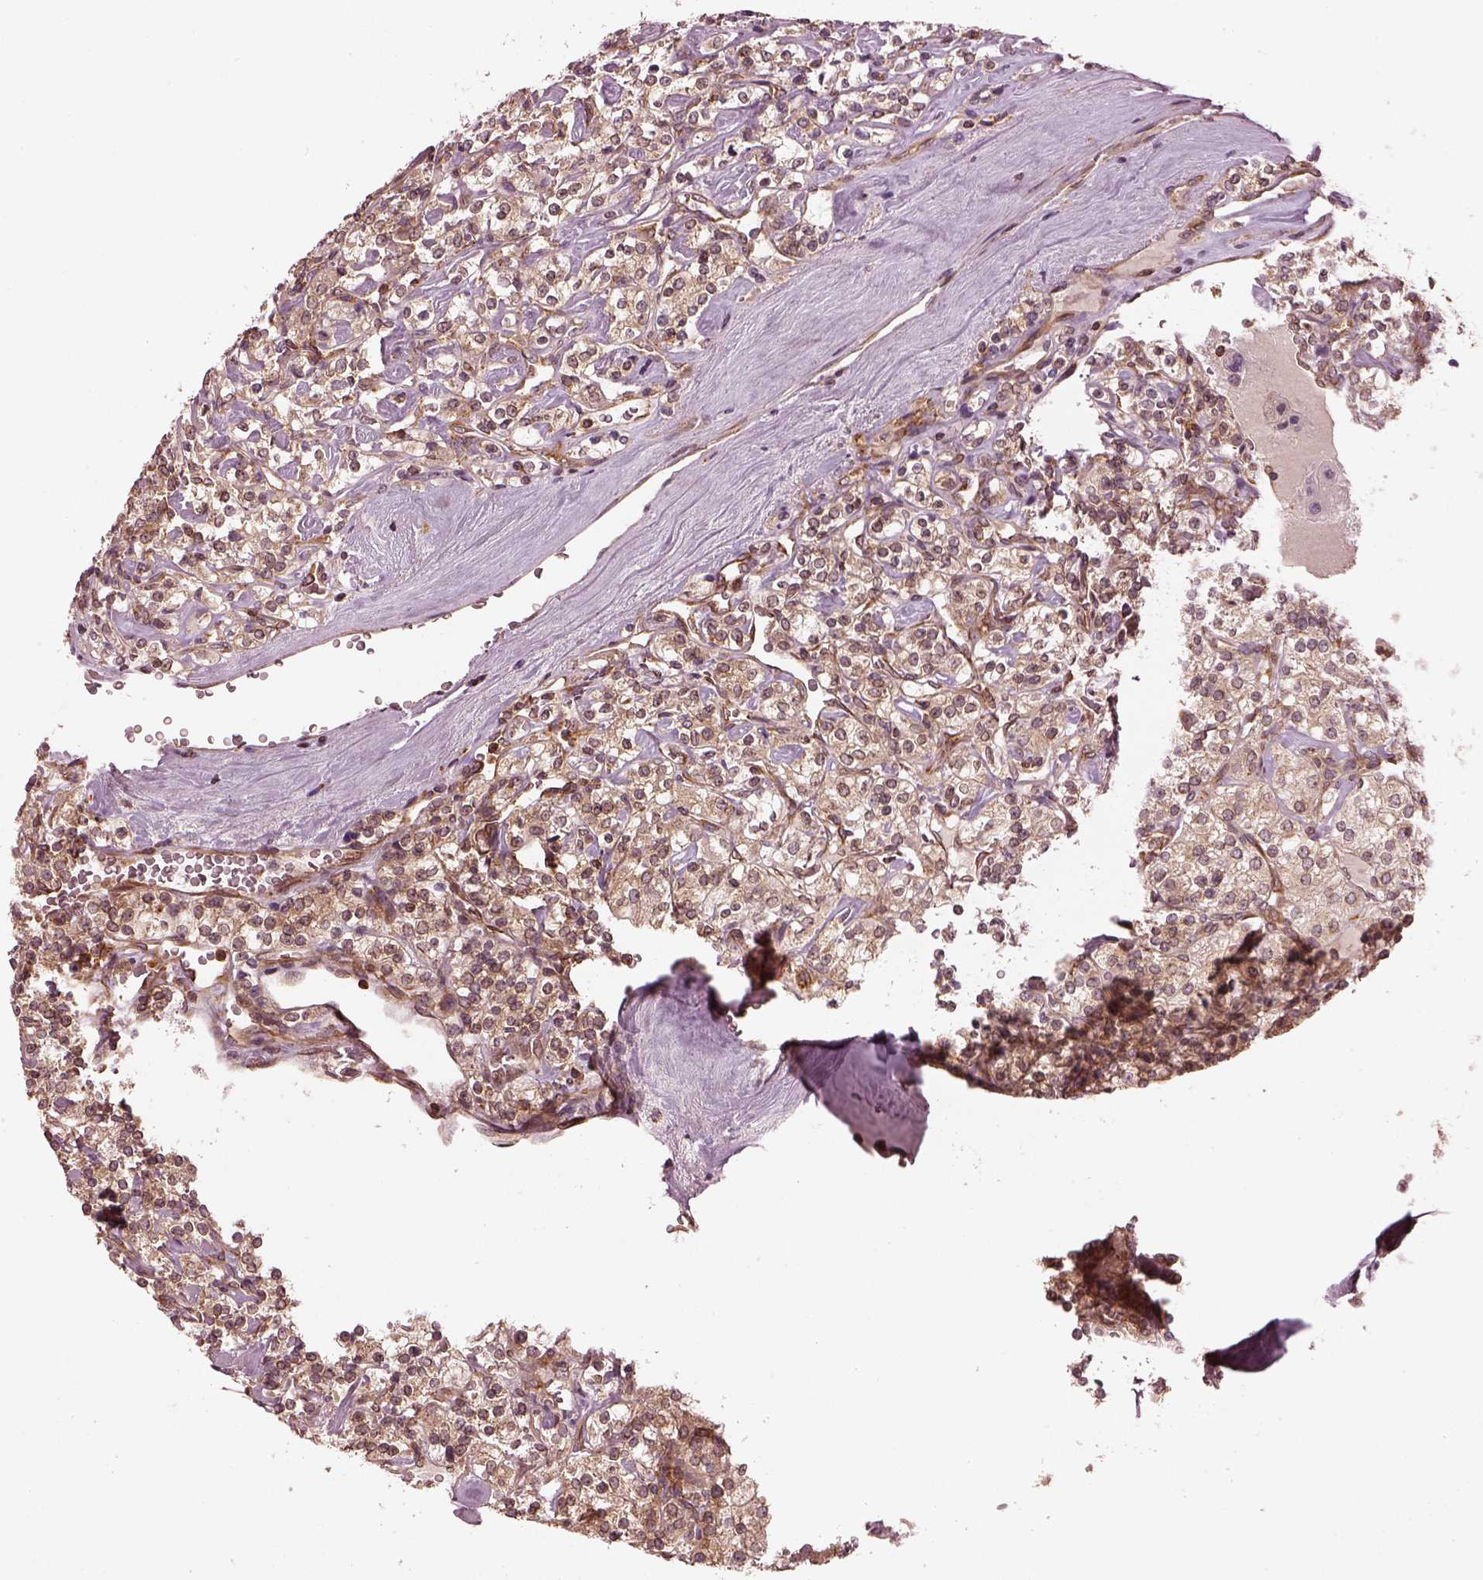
{"staining": {"intensity": "weak", "quantity": "<25%", "location": "cytoplasmic/membranous"}, "tissue": "renal cancer", "cell_type": "Tumor cells", "image_type": "cancer", "snomed": [{"axis": "morphology", "description": "Adenocarcinoma, NOS"}, {"axis": "topography", "description": "Kidney"}], "caption": "There is no significant positivity in tumor cells of renal cancer (adenocarcinoma). (DAB IHC, high magnification).", "gene": "LSM14A", "patient": {"sex": "male", "age": 77}}